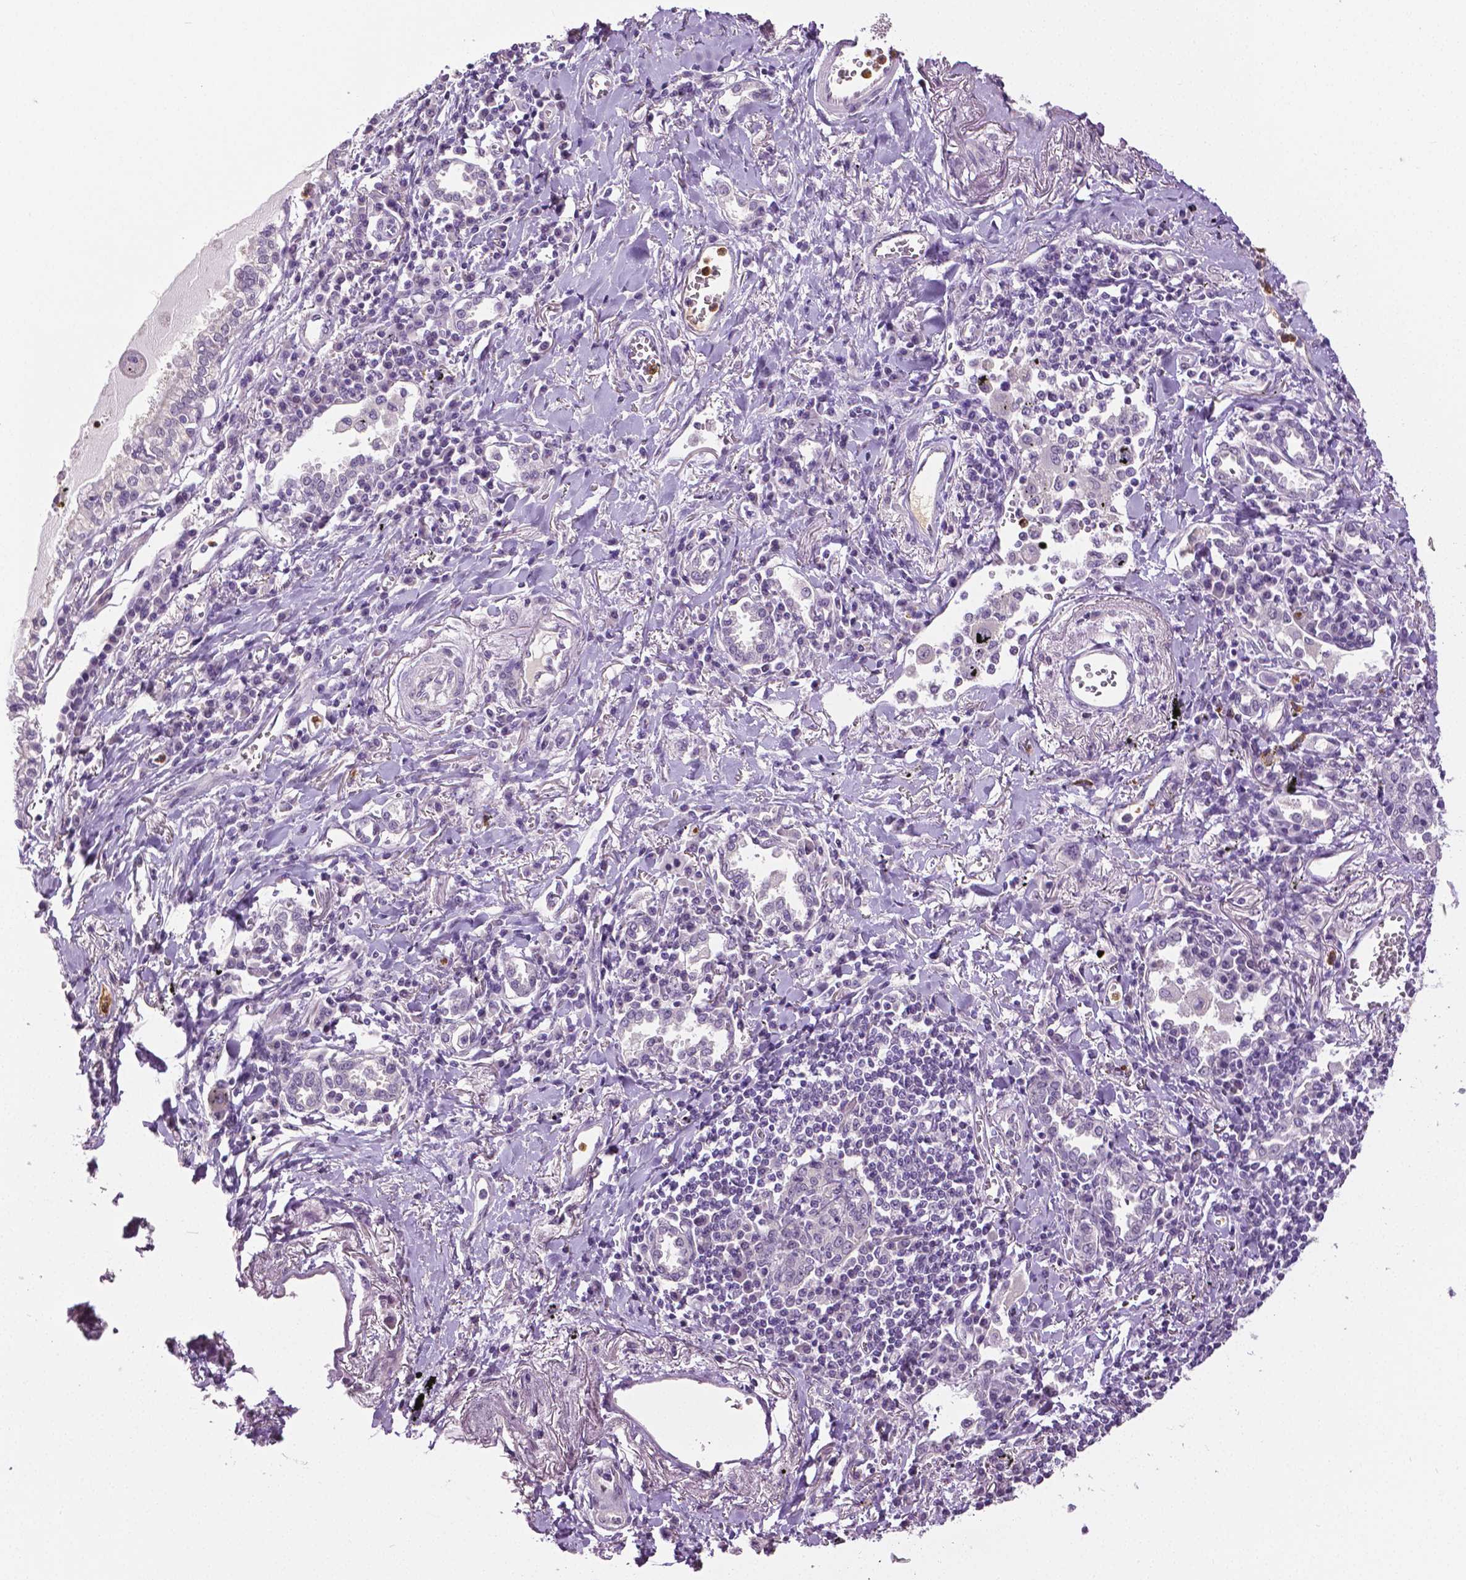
{"staining": {"intensity": "negative", "quantity": "none", "location": "none"}, "tissue": "lung cancer", "cell_type": "Tumor cells", "image_type": "cancer", "snomed": [{"axis": "morphology", "description": "Squamous cell carcinoma, NOS"}, {"axis": "topography", "description": "Lung"}], "caption": "Human squamous cell carcinoma (lung) stained for a protein using immunohistochemistry (IHC) reveals no staining in tumor cells.", "gene": "PTPN5", "patient": {"sex": "male", "age": 82}}